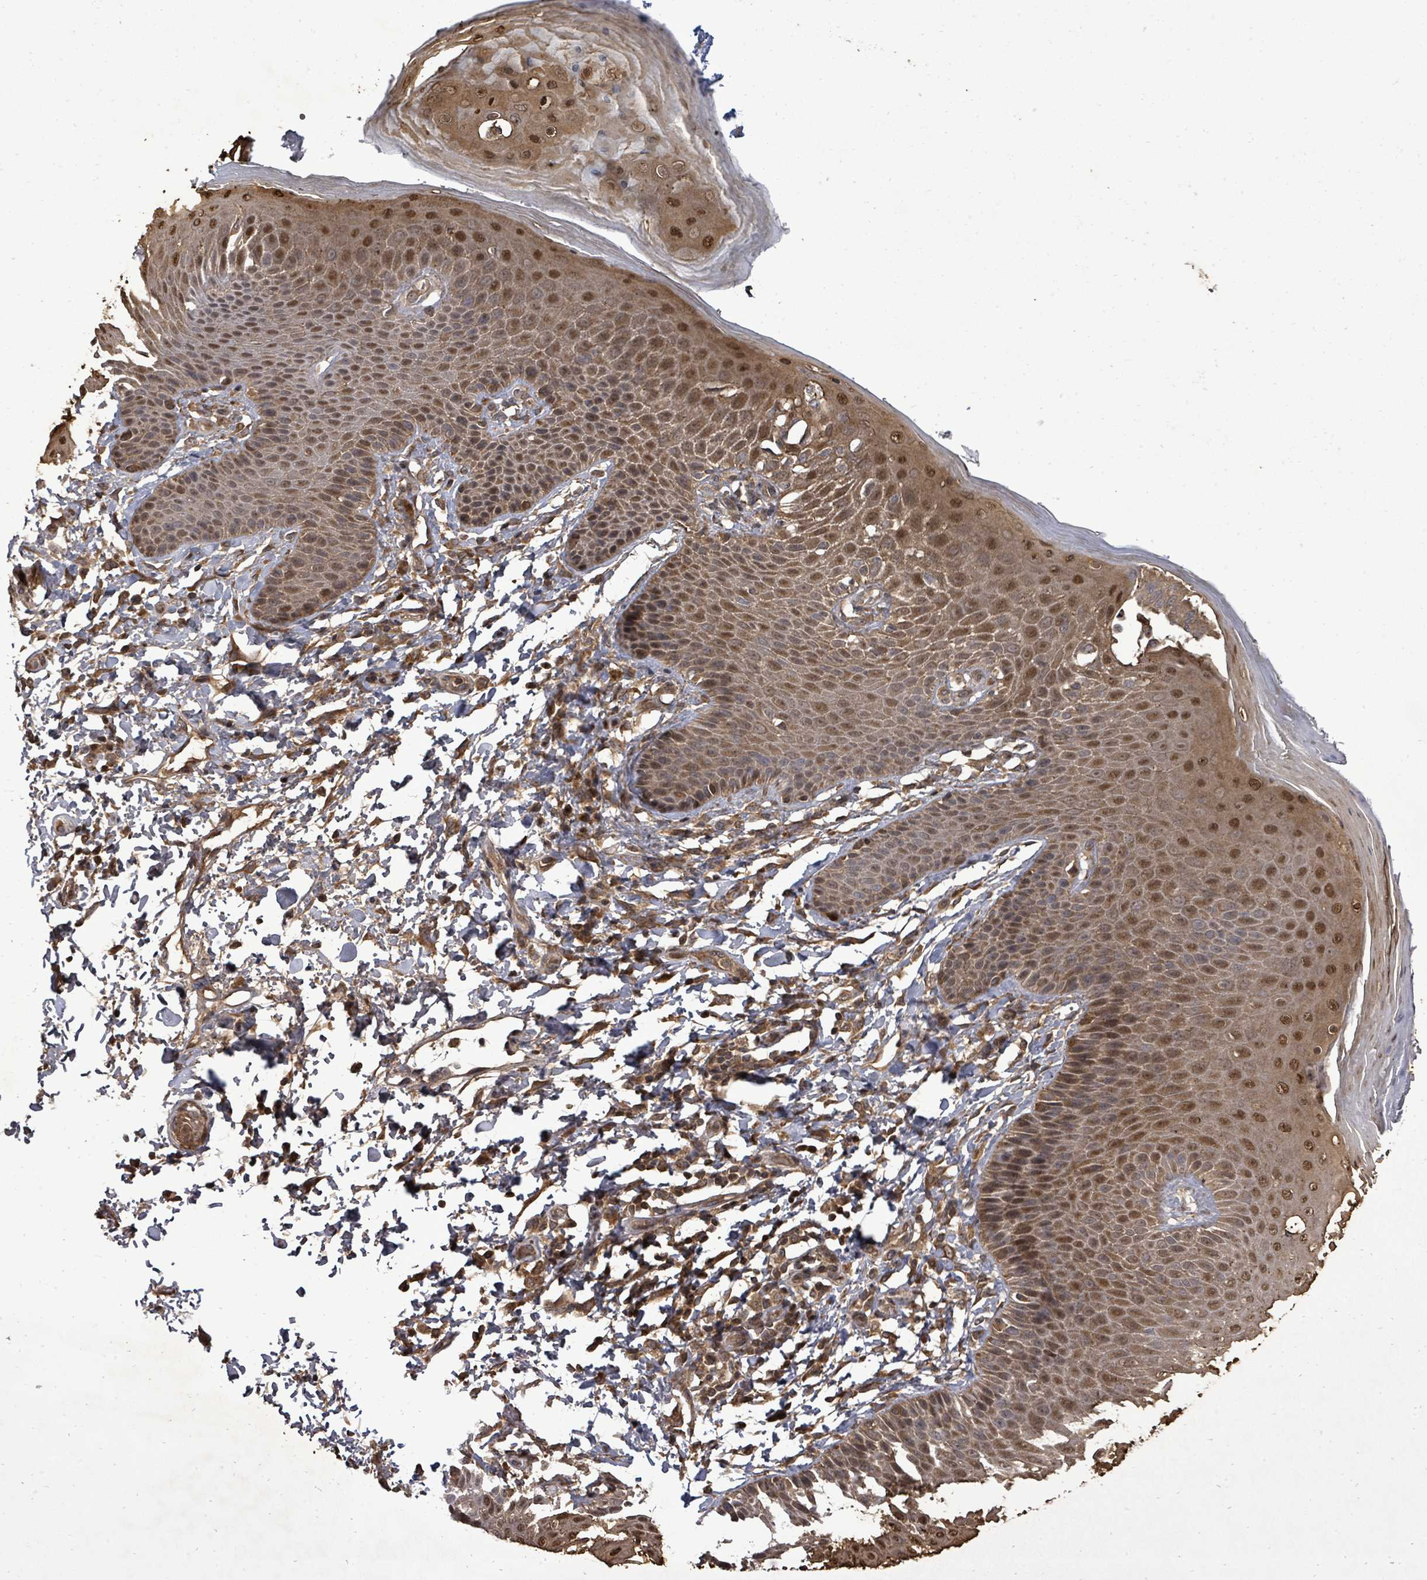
{"staining": {"intensity": "moderate", "quantity": "25%-75%", "location": "cytoplasmic/membranous,nuclear"}, "tissue": "skin", "cell_type": "Epidermal cells", "image_type": "normal", "snomed": [{"axis": "morphology", "description": "Normal tissue, NOS"}, {"axis": "topography", "description": "Peripheral nerve tissue"}], "caption": "A brown stain highlights moderate cytoplasmic/membranous,nuclear expression of a protein in epidermal cells of normal skin. The staining is performed using DAB (3,3'-diaminobenzidine) brown chromogen to label protein expression. The nuclei are counter-stained blue using hematoxylin.", "gene": "KRTAP27", "patient": {"sex": "male", "age": 51}}